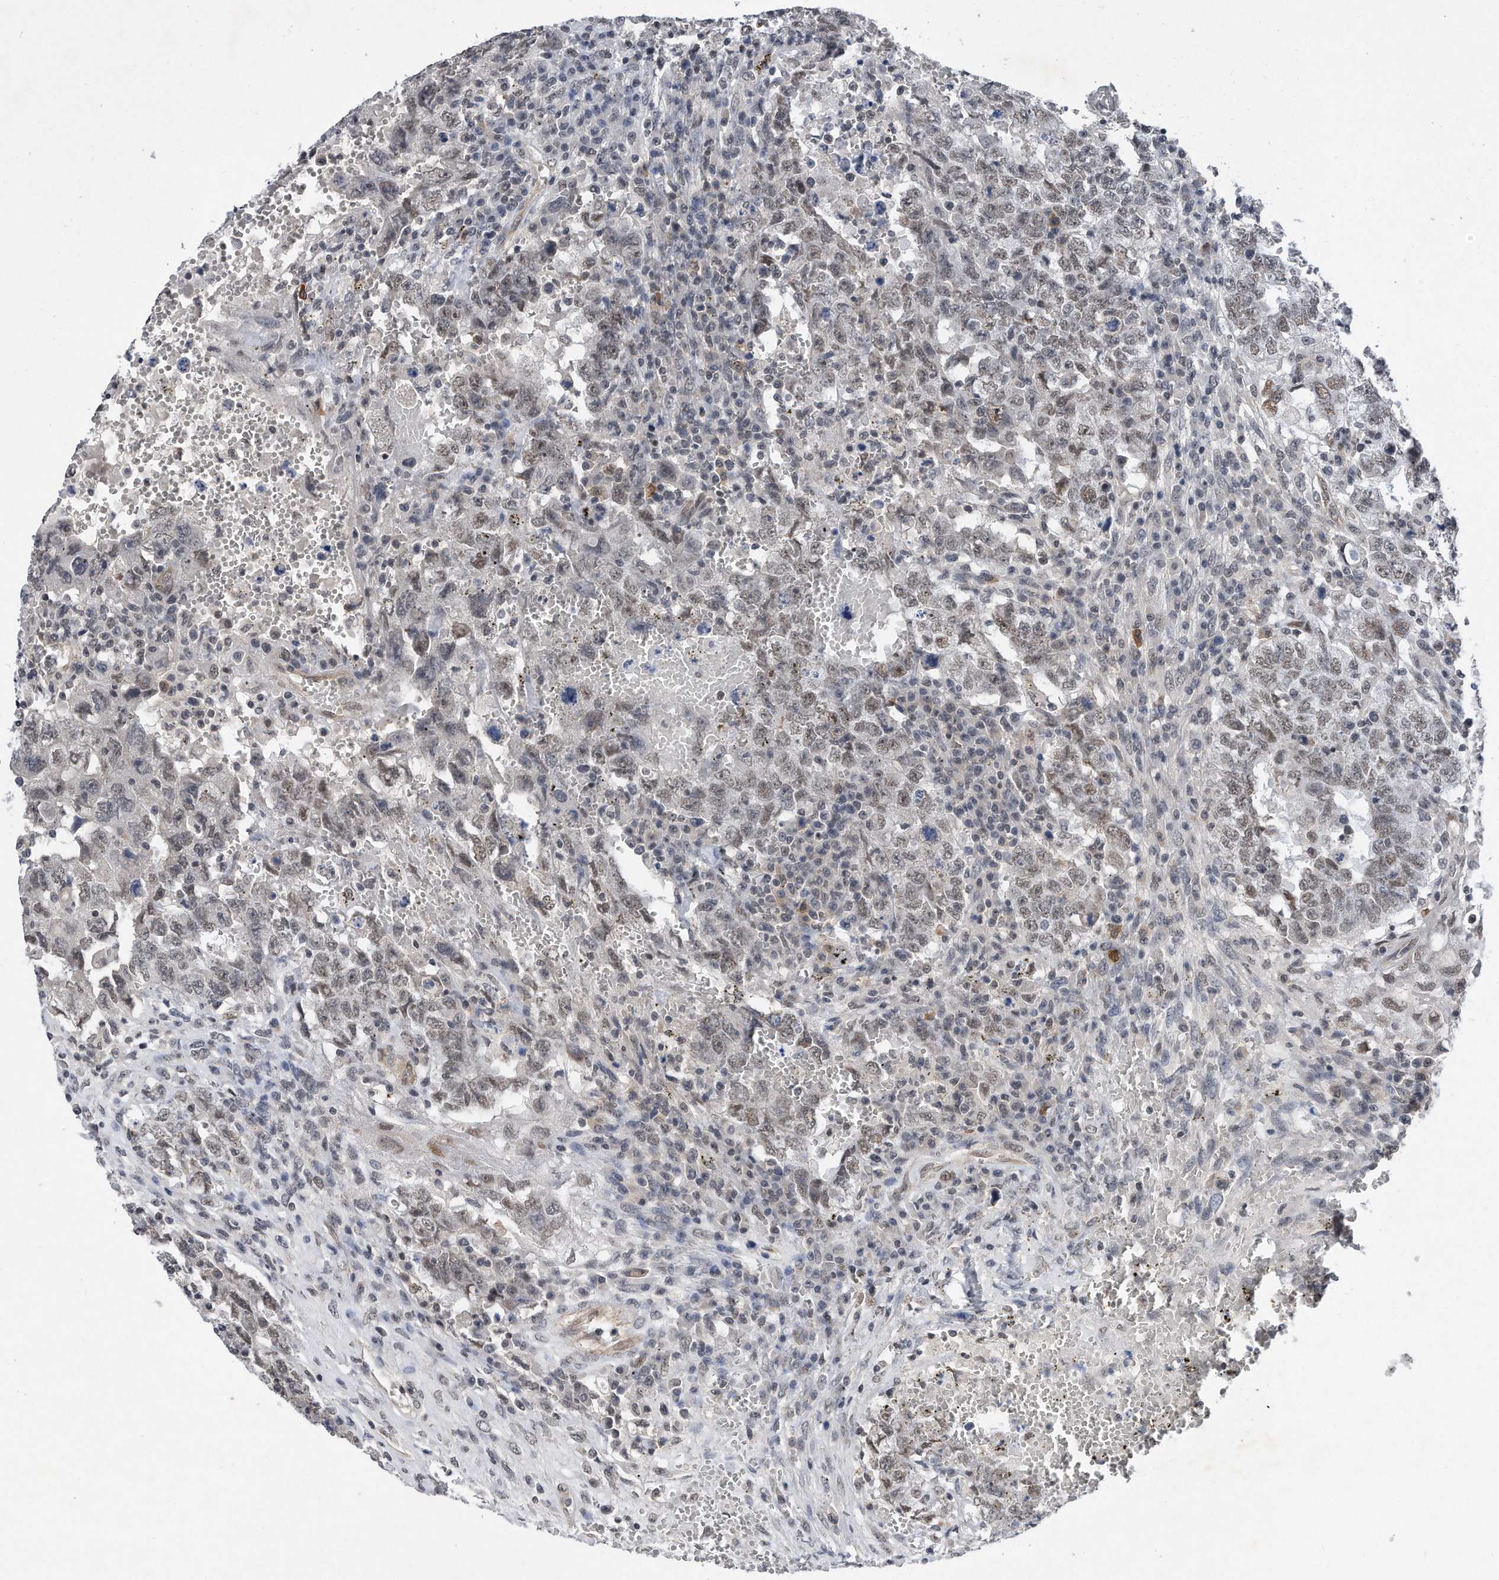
{"staining": {"intensity": "weak", "quantity": ">75%", "location": "cytoplasmic/membranous"}, "tissue": "testis cancer", "cell_type": "Tumor cells", "image_type": "cancer", "snomed": [{"axis": "morphology", "description": "Carcinoma, Embryonal, NOS"}, {"axis": "topography", "description": "Testis"}], "caption": "A brown stain highlights weak cytoplasmic/membranous expression of a protein in human testis embryonal carcinoma tumor cells. Using DAB (3,3'-diaminobenzidine) (brown) and hematoxylin (blue) stains, captured at high magnification using brightfield microscopy.", "gene": "TP53INP1", "patient": {"sex": "male", "age": 26}}